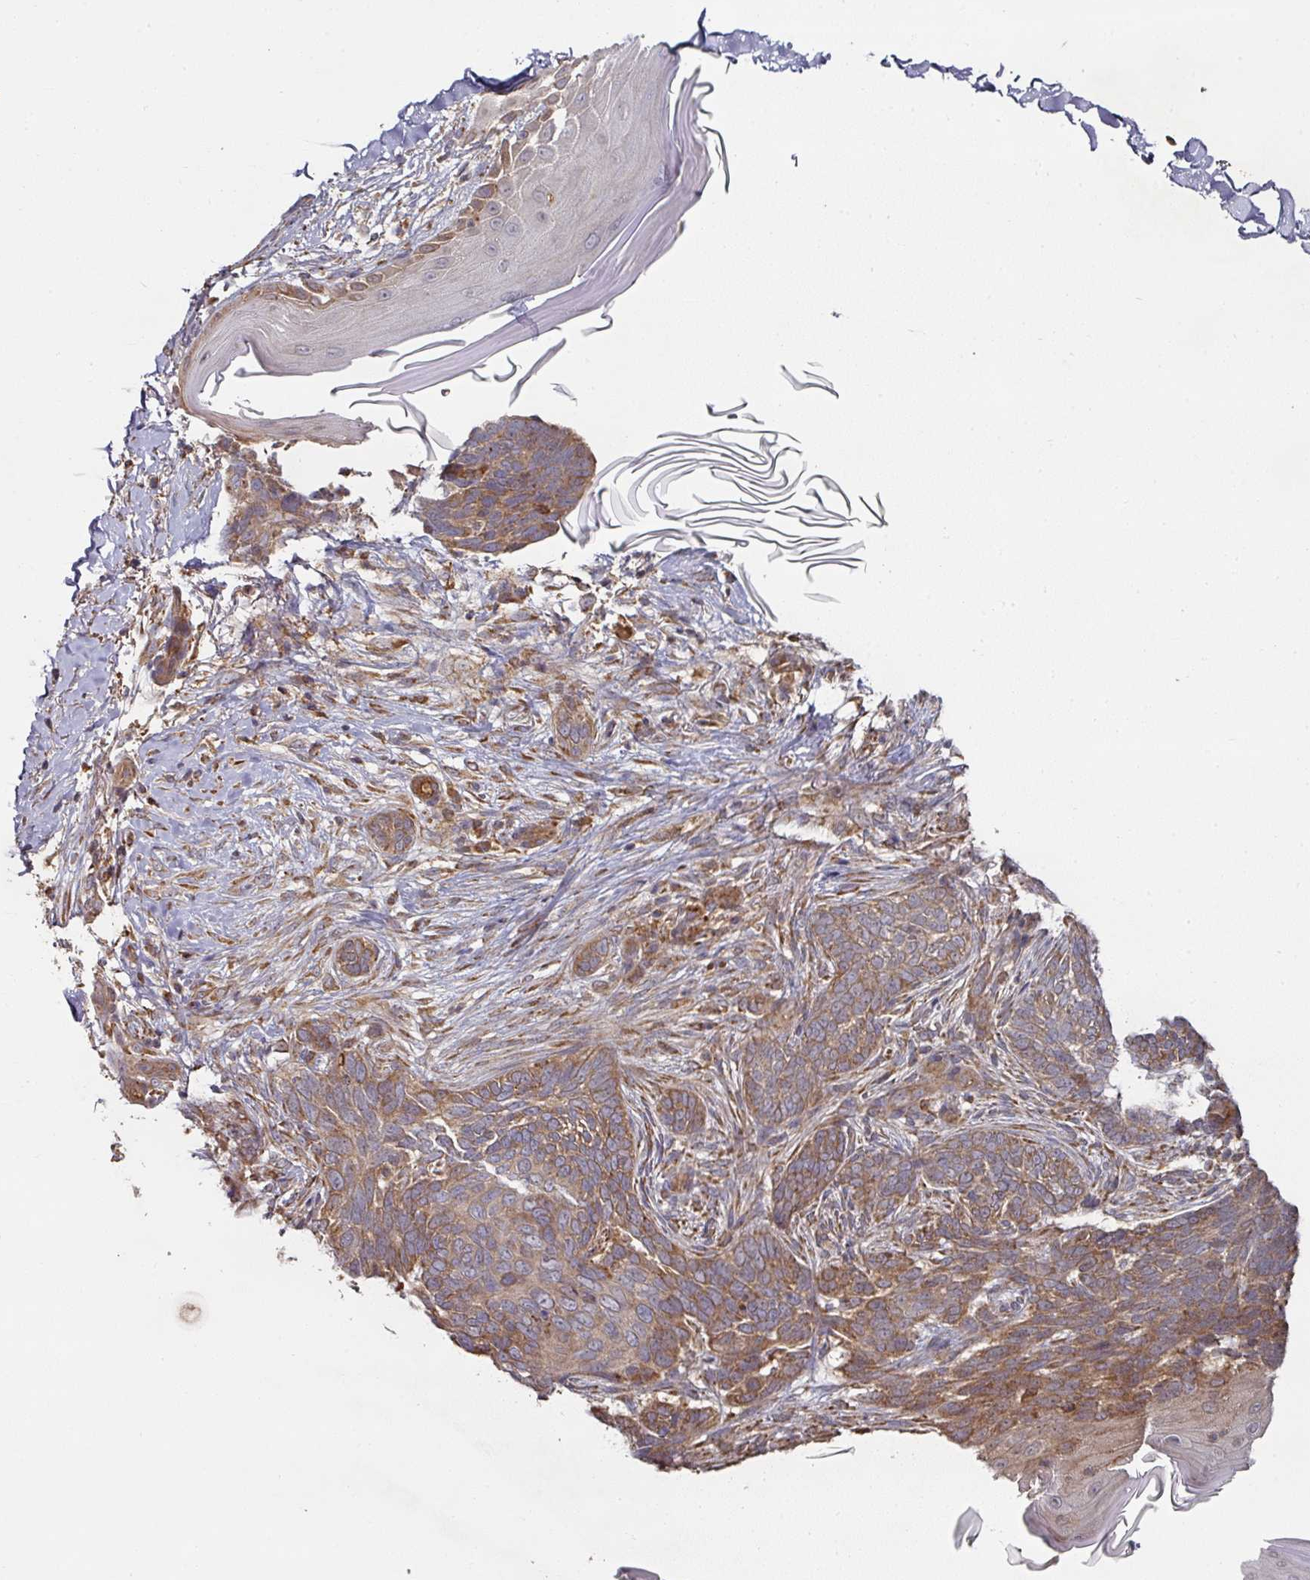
{"staining": {"intensity": "moderate", "quantity": ">75%", "location": "cytoplasmic/membranous"}, "tissue": "skin cancer", "cell_type": "Tumor cells", "image_type": "cancer", "snomed": [{"axis": "morphology", "description": "Normal tissue, NOS"}, {"axis": "morphology", "description": "Basal cell carcinoma"}, {"axis": "topography", "description": "Skin"}], "caption": "About >75% of tumor cells in human skin cancer show moderate cytoplasmic/membranous protein positivity as visualized by brown immunohistochemical staining.", "gene": "CEP95", "patient": {"sex": "female", "age": 67}}